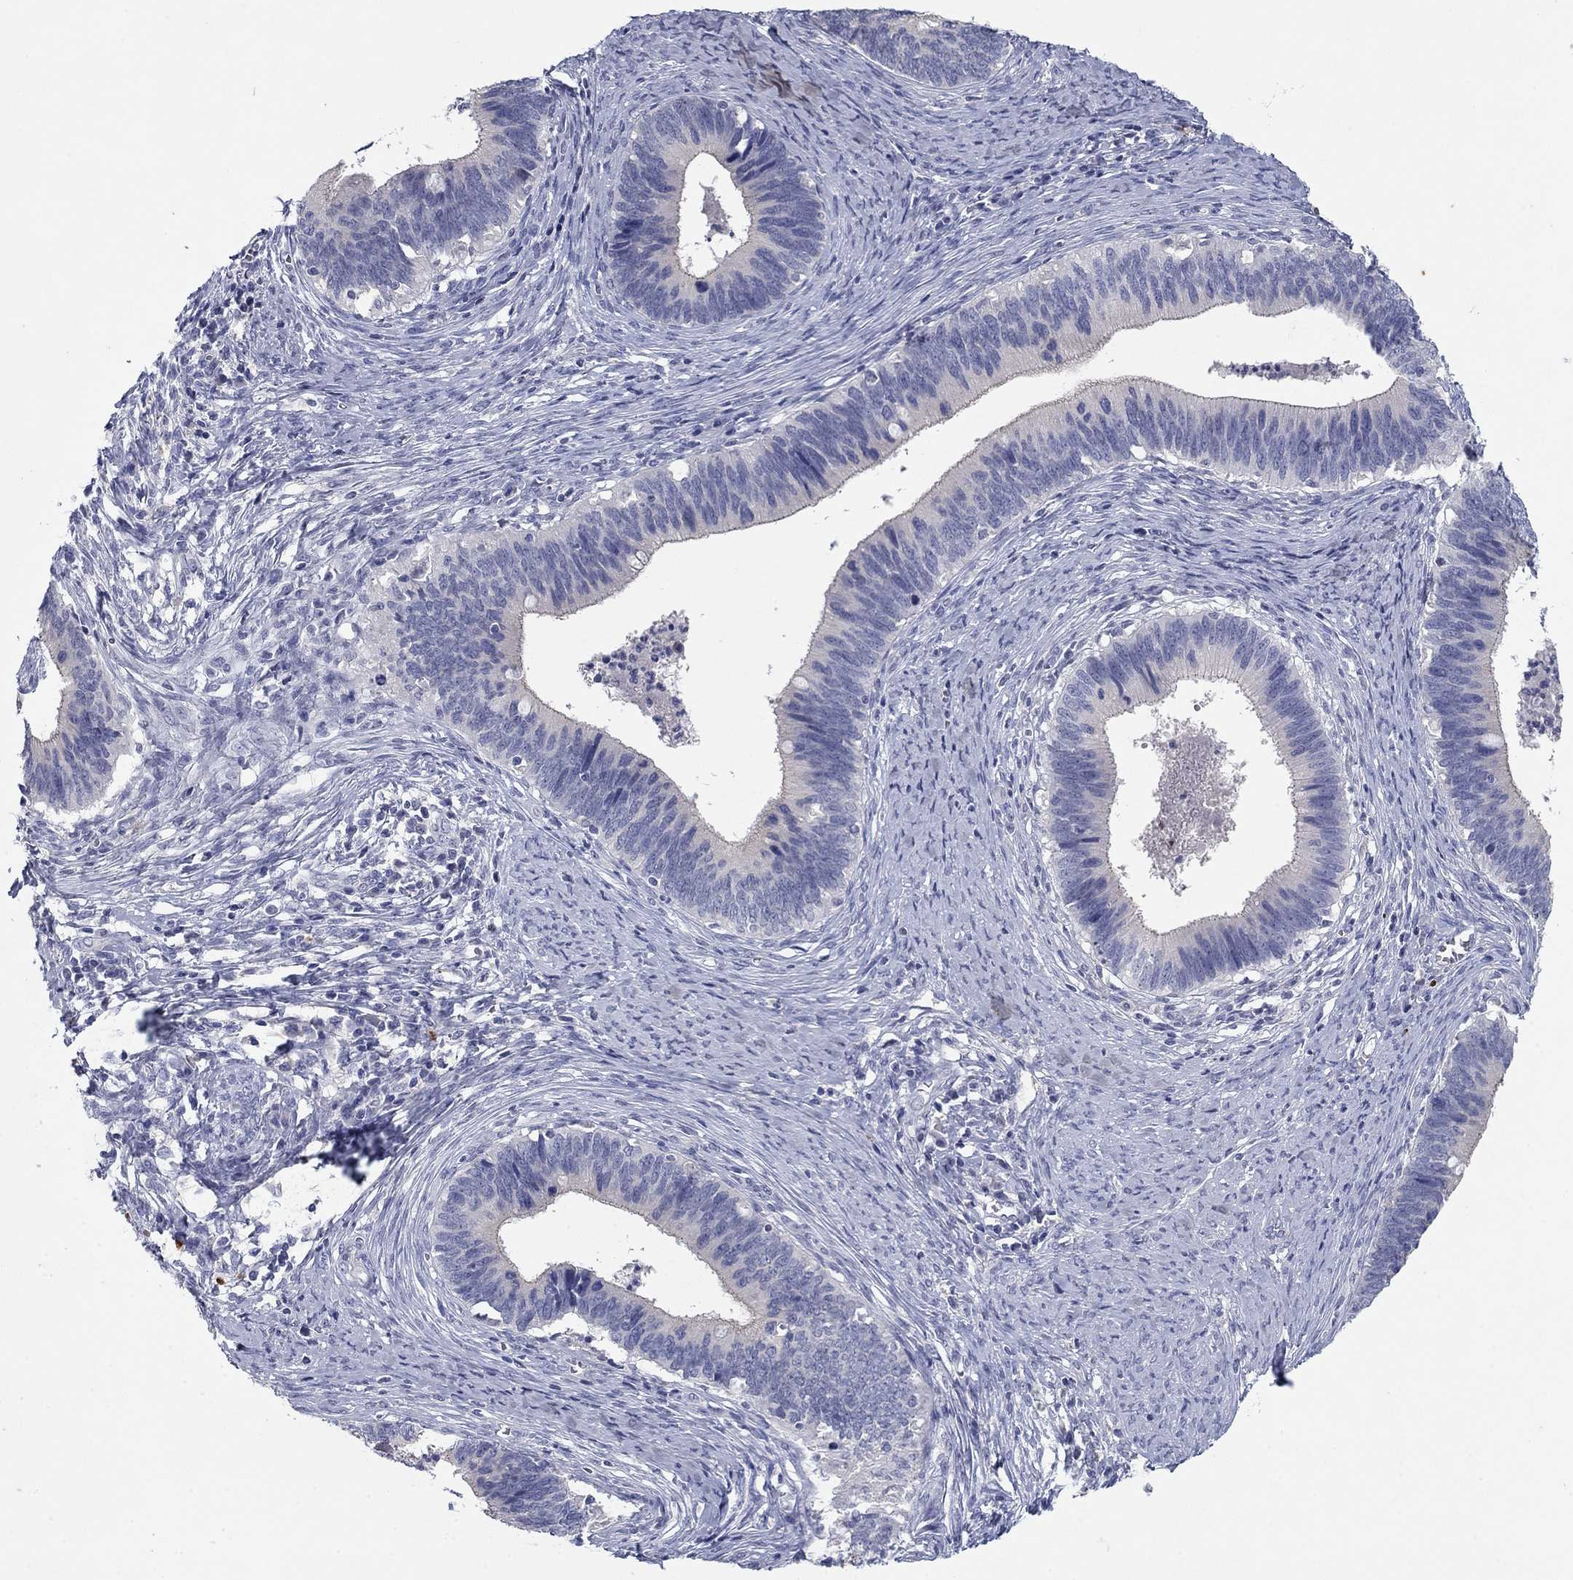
{"staining": {"intensity": "negative", "quantity": "none", "location": "none"}, "tissue": "cervical cancer", "cell_type": "Tumor cells", "image_type": "cancer", "snomed": [{"axis": "morphology", "description": "Adenocarcinoma, NOS"}, {"axis": "topography", "description": "Cervix"}], "caption": "DAB (3,3'-diaminobenzidine) immunohistochemical staining of human adenocarcinoma (cervical) shows no significant positivity in tumor cells.", "gene": "CNTNAP4", "patient": {"sex": "female", "age": 42}}